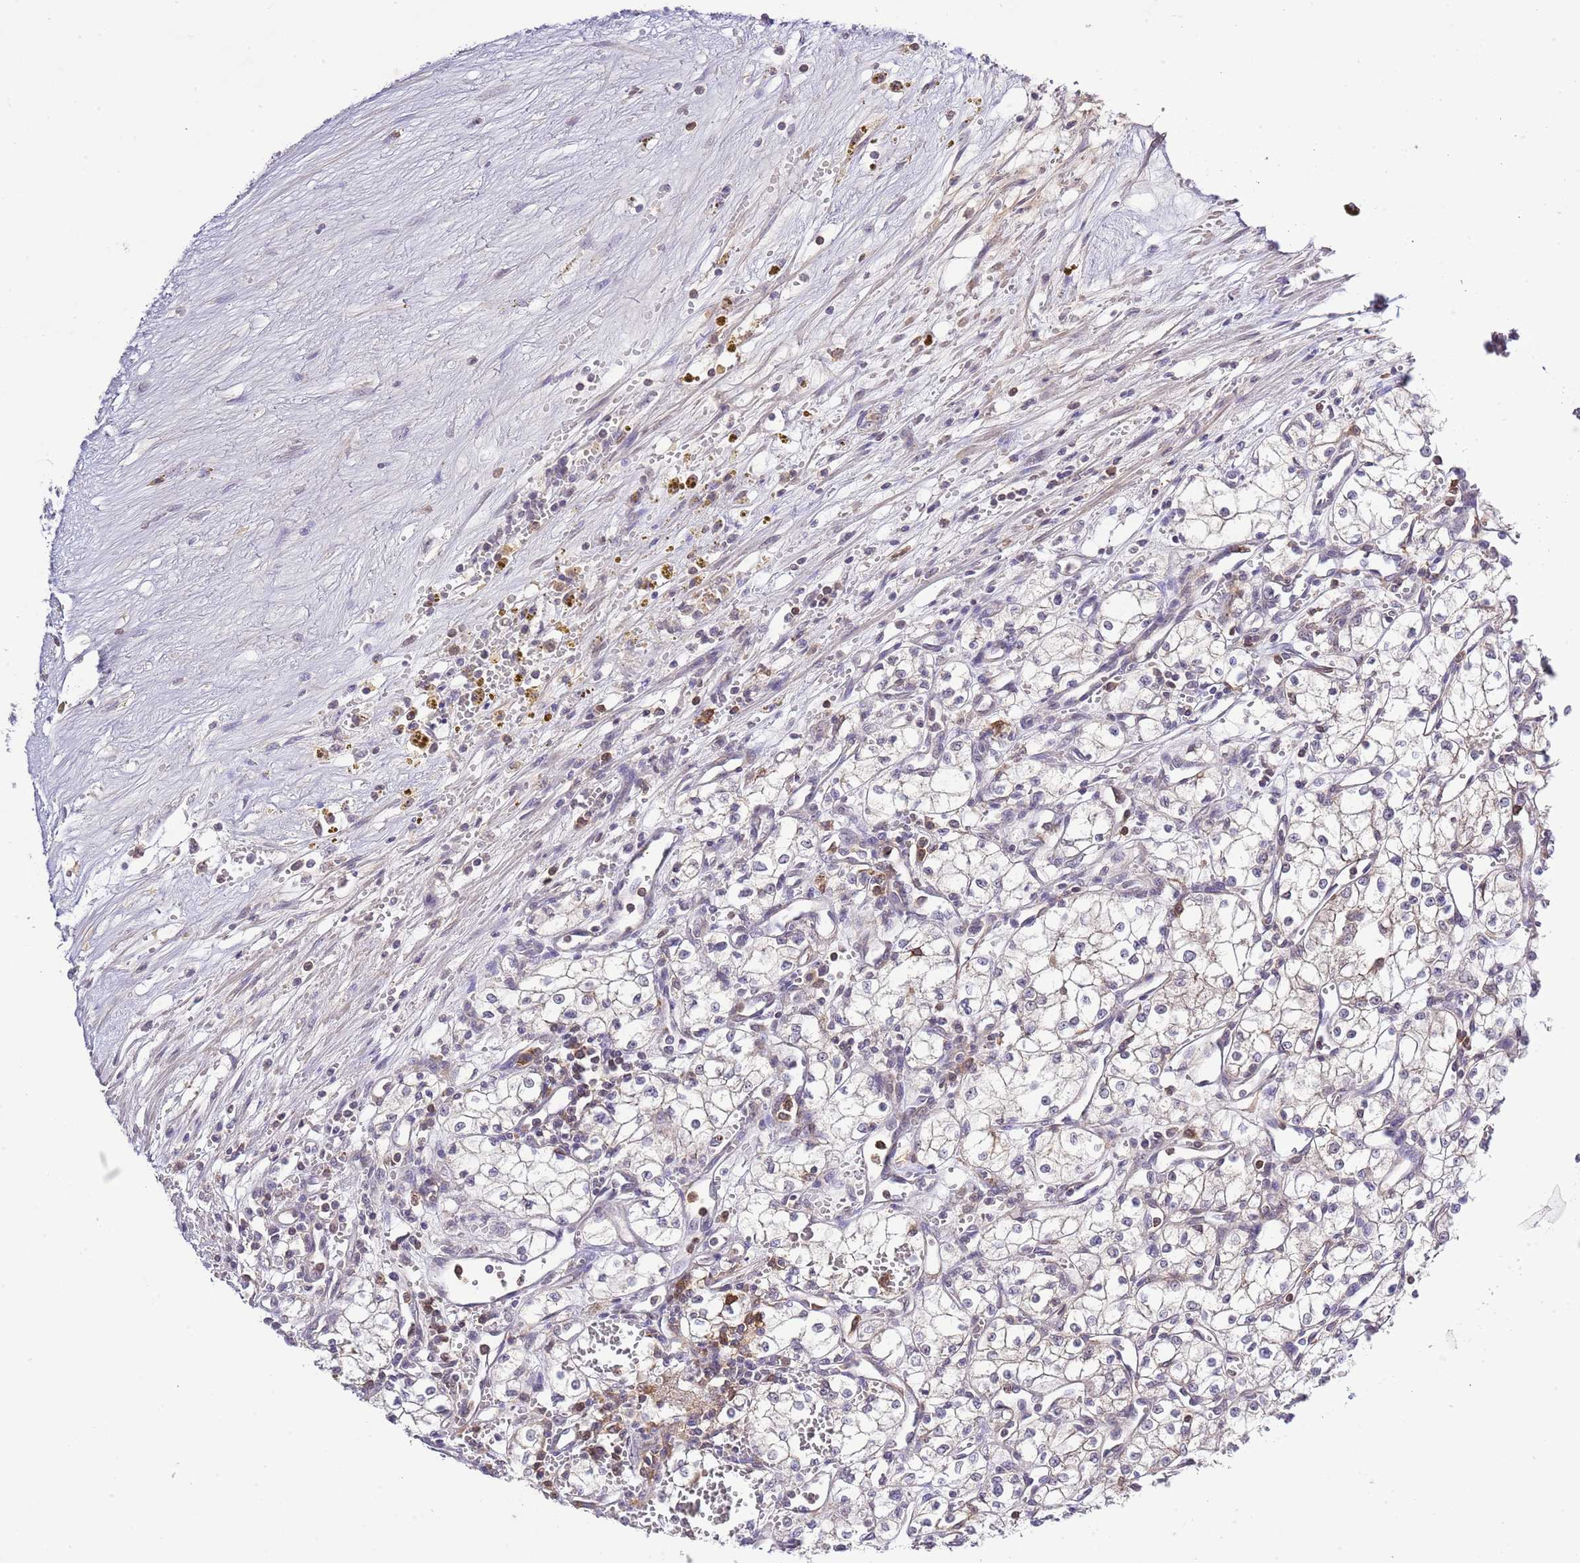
{"staining": {"intensity": "negative", "quantity": "none", "location": "none"}, "tissue": "renal cancer", "cell_type": "Tumor cells", "image_type": "cancer", "snomed": [{"axis": "morphology", "description": "Adenocarcinoma, NOS"}, {"axis": "topography", "description": "Kidney"}], "caption": "Immunohistochemical staining of human renal cancer demonstrates no significant expression in tumor cells.", "gene": "EFHD1", "patient": {"sex": "male", "age": 59}}